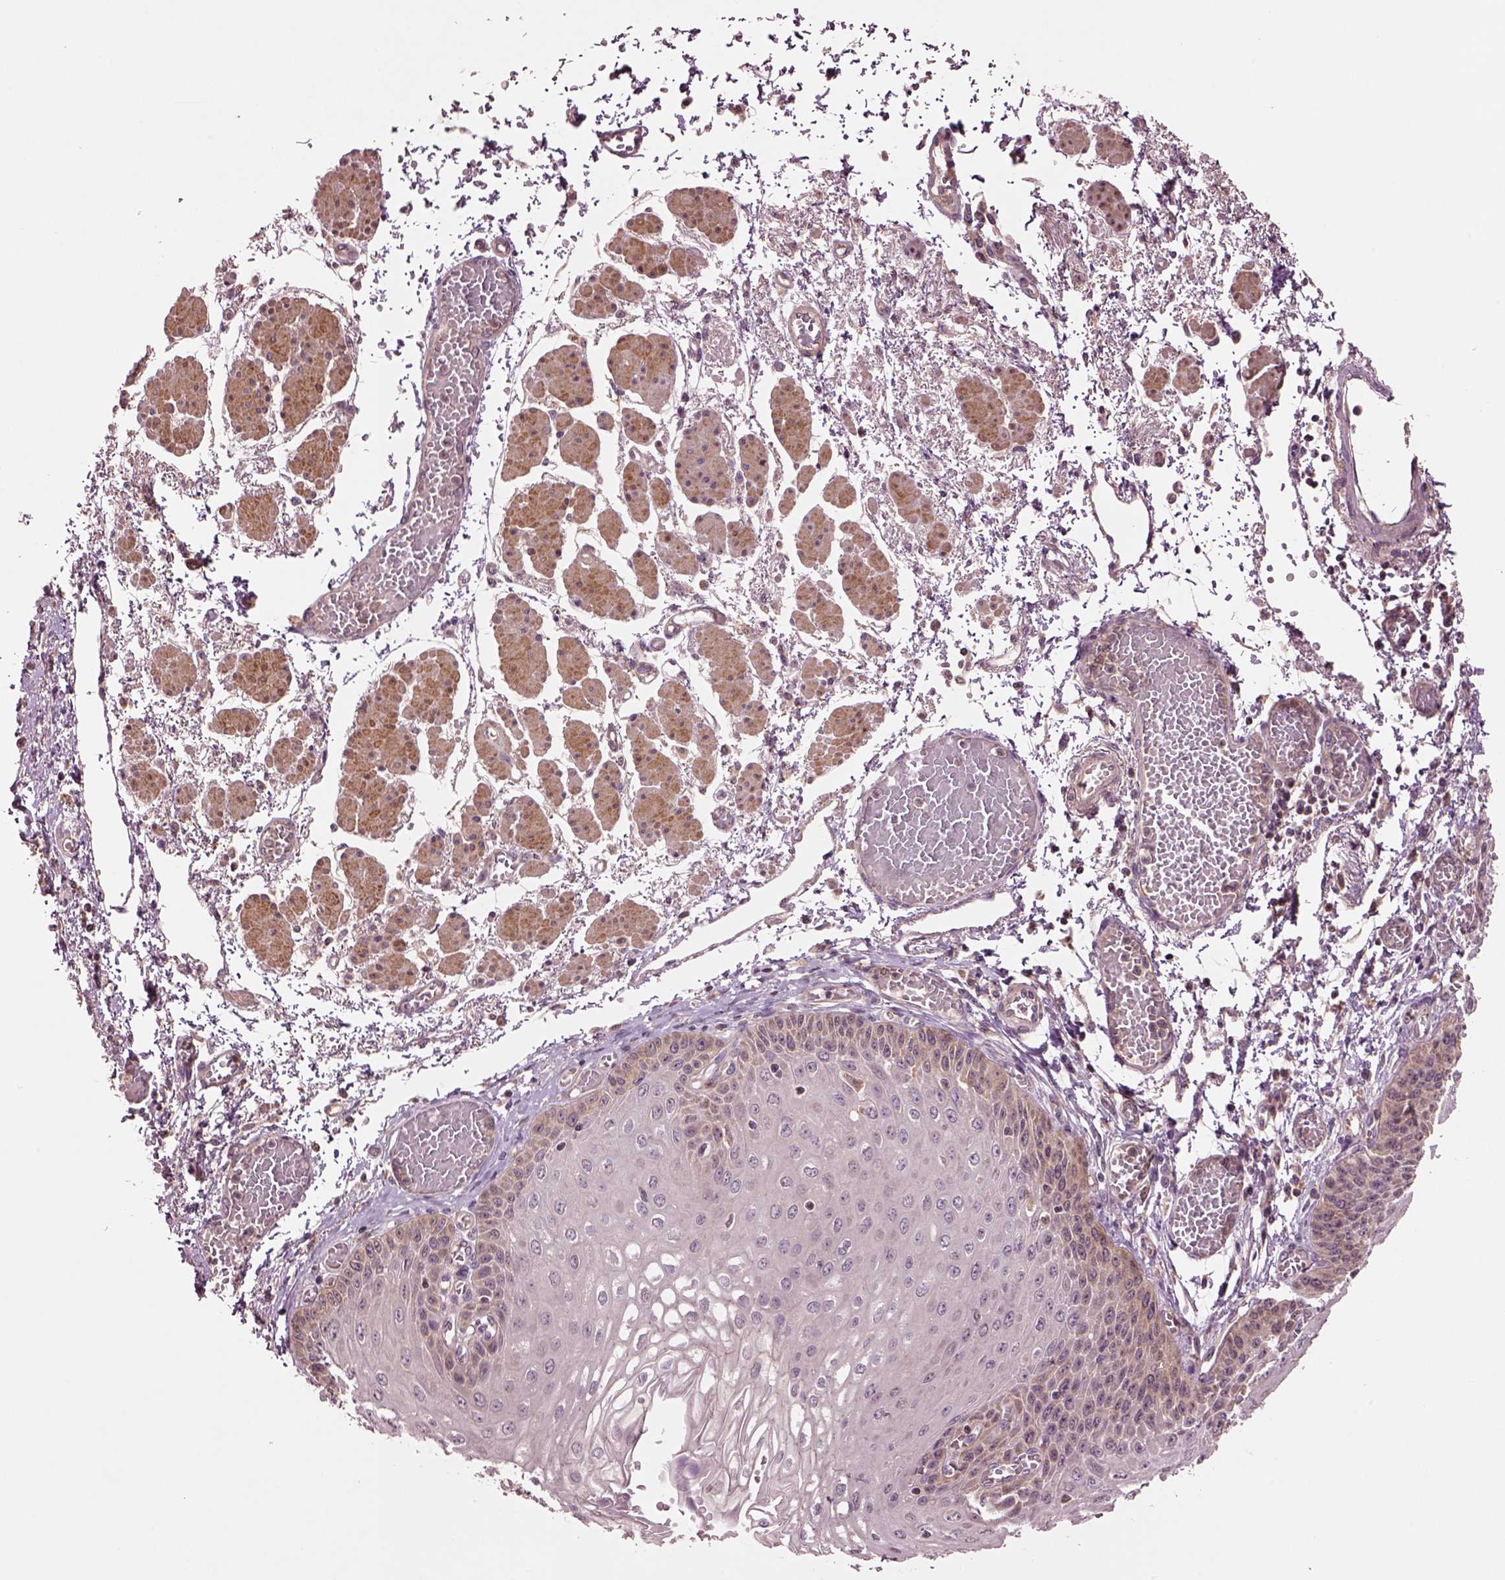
{"staining": {"intensity": "weak", "quantity": "25%-75%", "location": "cytoplasmic/membranous"}, "tissue": "esophagus", "cell_type": "Squamous epithelial cells", "image_type": "normal", "snomed": [{"axis": "morphology", "description": "Normal tissue, NOS"}, {"axis": "morphology", "description": "Adenocarcinoma, NOS"}, {"axis": "topography", "description": "Esophagus"}], "caption": "High-power microscopy captured an immunohistochemistry (IHC) image of unremarkable esophagus, revealing weak cytoplasmic/membranous positivity in approximately 25%-75% of squamous epithelial cells.", "gene": "MTHFS", "patient": {"sex": "male", "age": 81}}